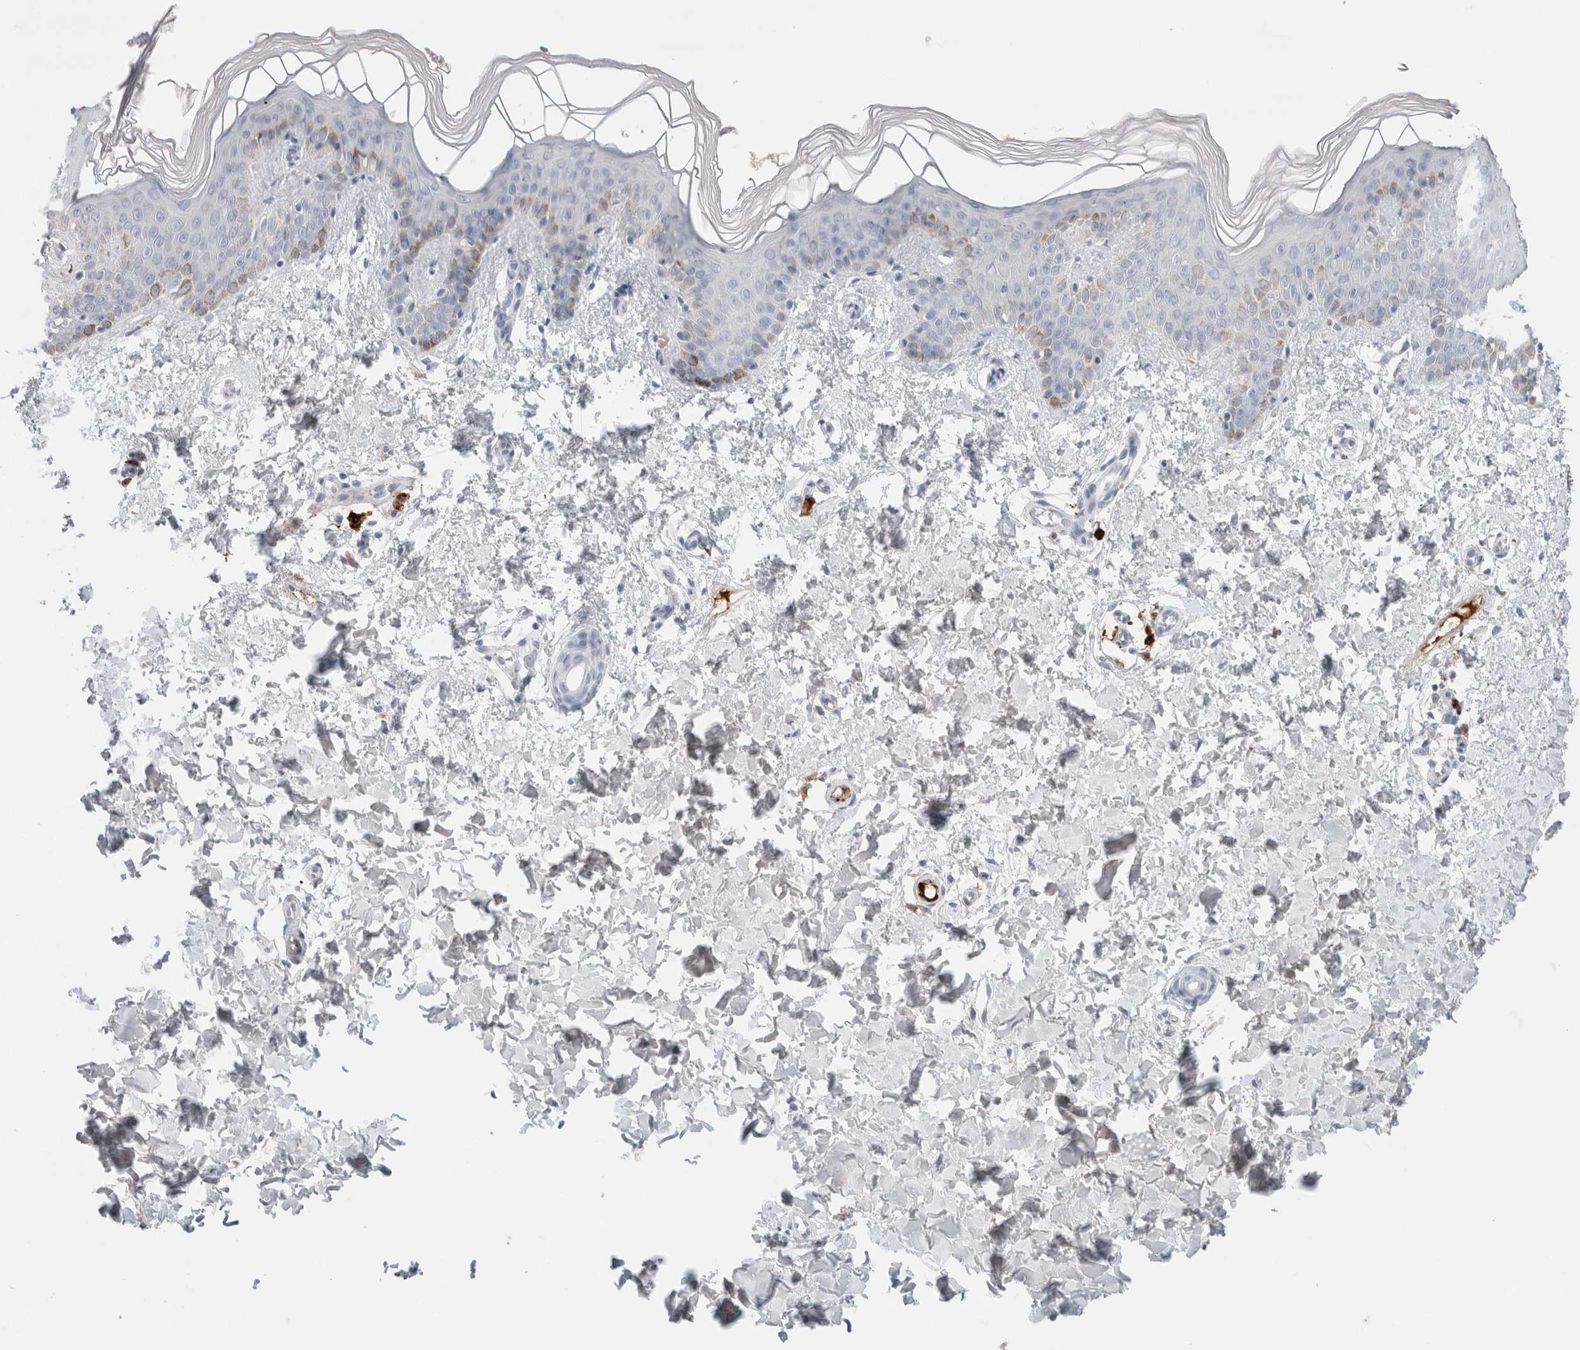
{"staining": {"intensity": "negative", "quantity": "none", "location": "none"}, "tissue": "skin", "cell_type": "Fibroblasts", "image_type": "normal", "snomed": [{"axis": "morphology", "description": "Normal tissue, NOS"}, {"axis": "morphology", "description": "Neoplasm, benign, NOS"}, {"axis": "topography", "description": "Skin"}, {"axis": "topography", "description": "Soft tissue"}], "caption": "Immunohistochemistry (IHC) image of normal skin stained for a protein (brown), which exhibits no expression in fibroblasts. (DAB immunohistochemistry (IHC), high magnification).", "gene": "IL6", "patient": {"sex": "male", "age": 26}}